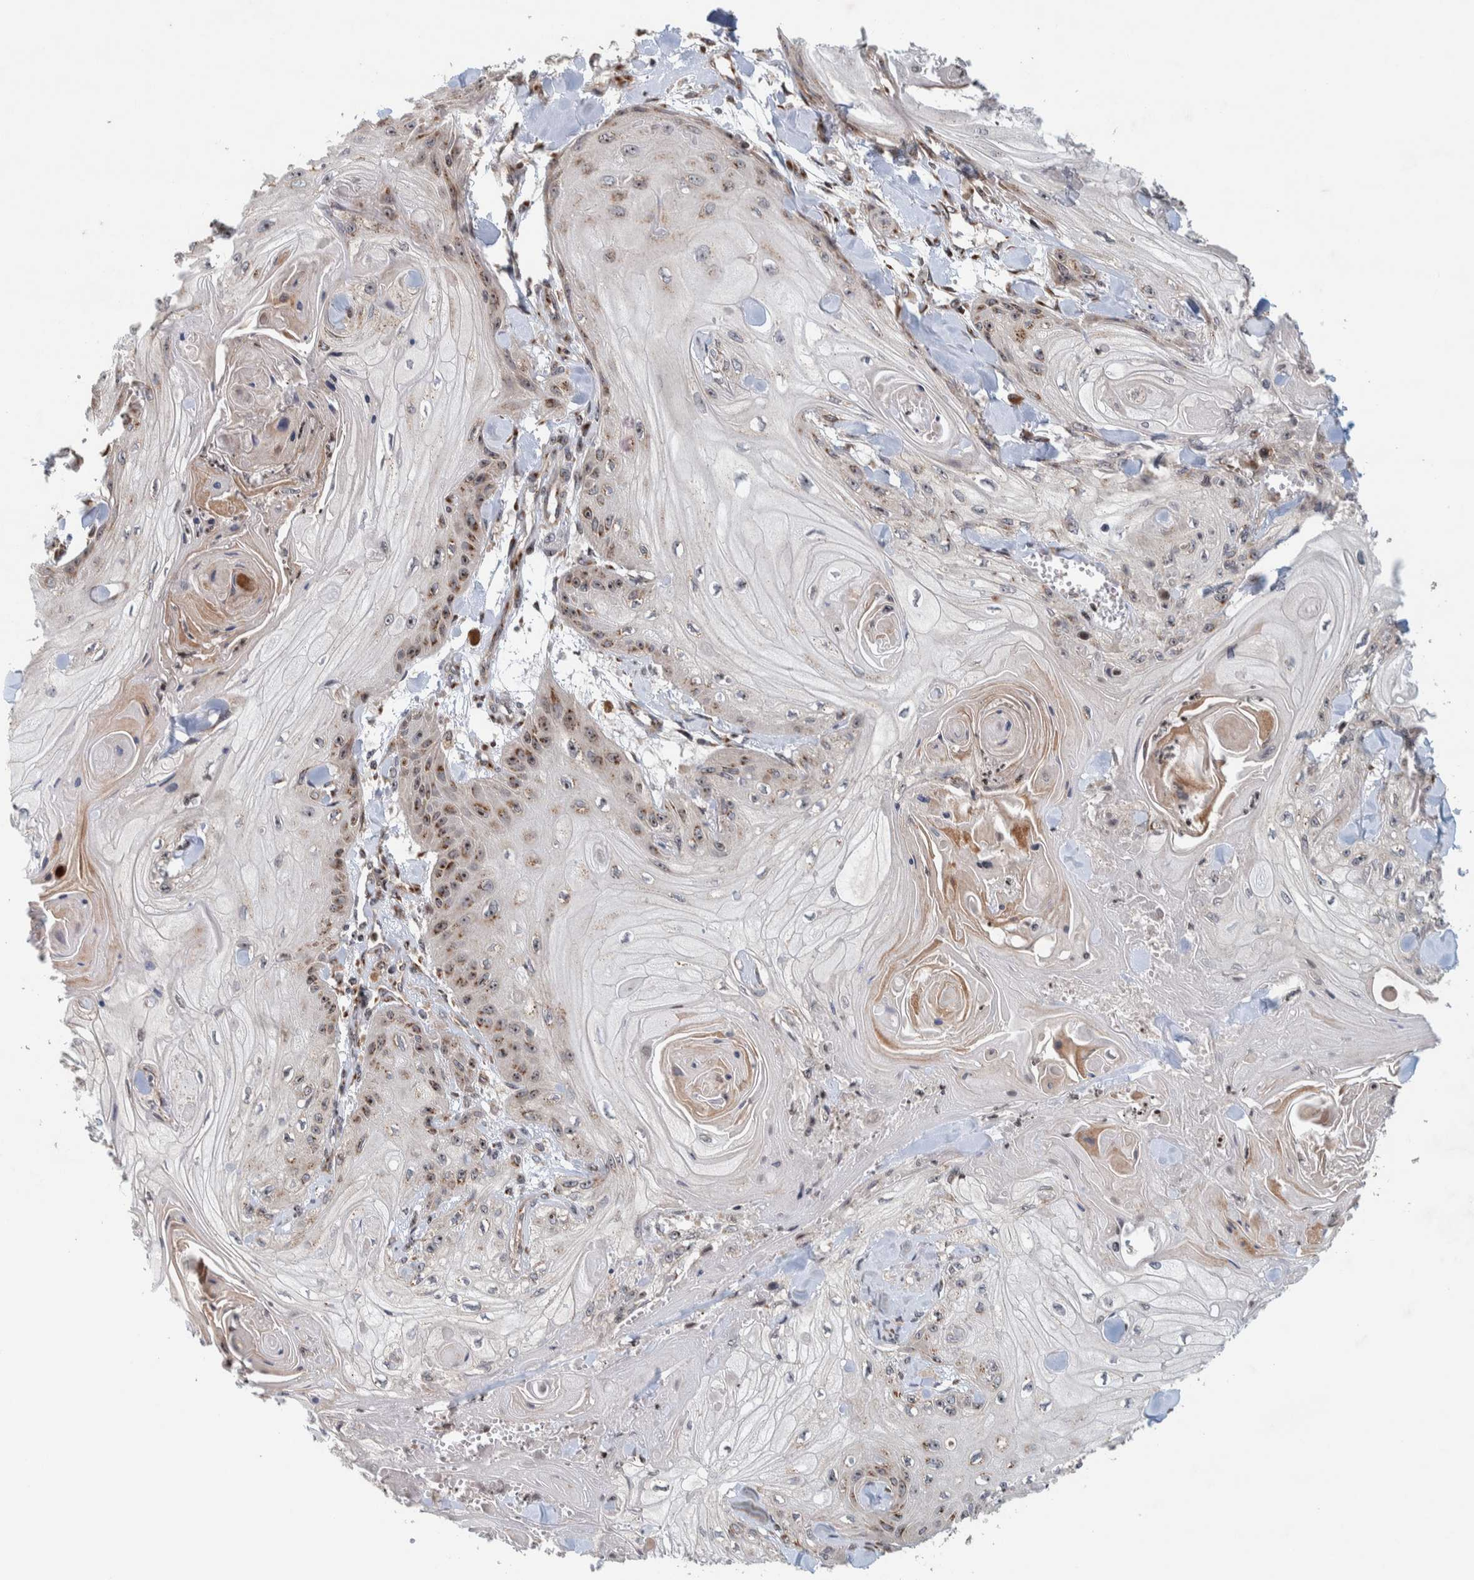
{"staining": {"intensity": "weak", "quantity": "<25%", "location": "cytoplasmic/membranous,nuclear"}, "tissue": "skin cancer", "cell_type": "Tumor cells", "image_type": "cancer", "snomed": [{"axis": "morphology", "description": "Squamous cell carcinoma, NOS"}, {"axis": "topography", "description": "Skin"}], "caption": "DAB immunohistochemical staining of skin squamous cell carcinoma reveals no significant expression in tumor cells.", "gene": "CCDC182", "patient": {"sex": "male", "age": 74}}